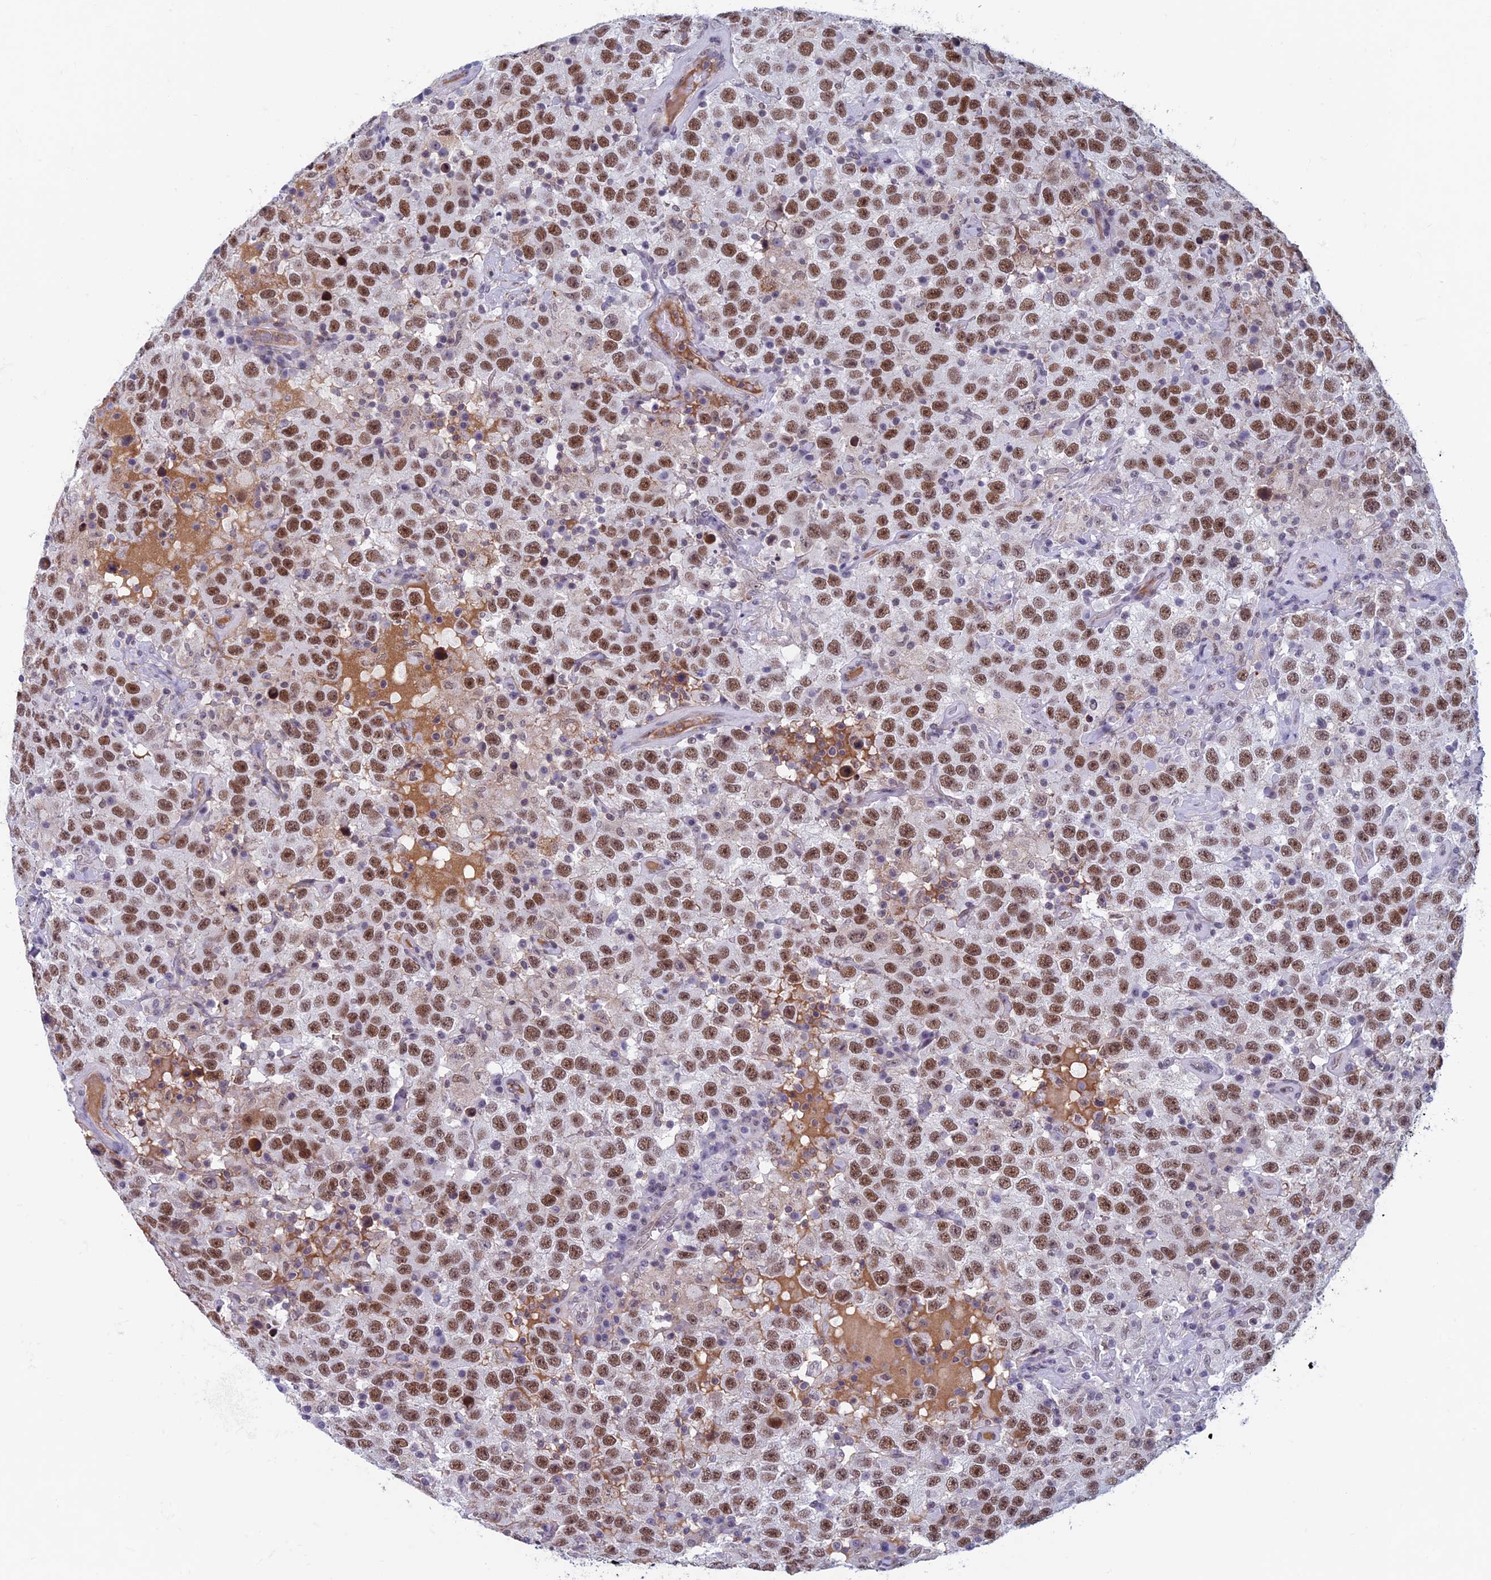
{"staining": {"intensity": "moderate", "quantity": ">75%", "location": "nuclear"}, "tissue": "testis cancer", "cell_type": "Tumor cells", "image_type": "cancer", "snomed": [{"axis": "morphology", "description": "Seminoma, NOS"}, {"axis": "topography", "description": "Testis"}], "caption": "This is a micrograph of immunohistochemistry staining of testis cancer (seminoma), which shows moderate positivity in the nuclear of tumor cells.", "gene": "ASH2L", "patient": {"sex": "male", "age": 41}}